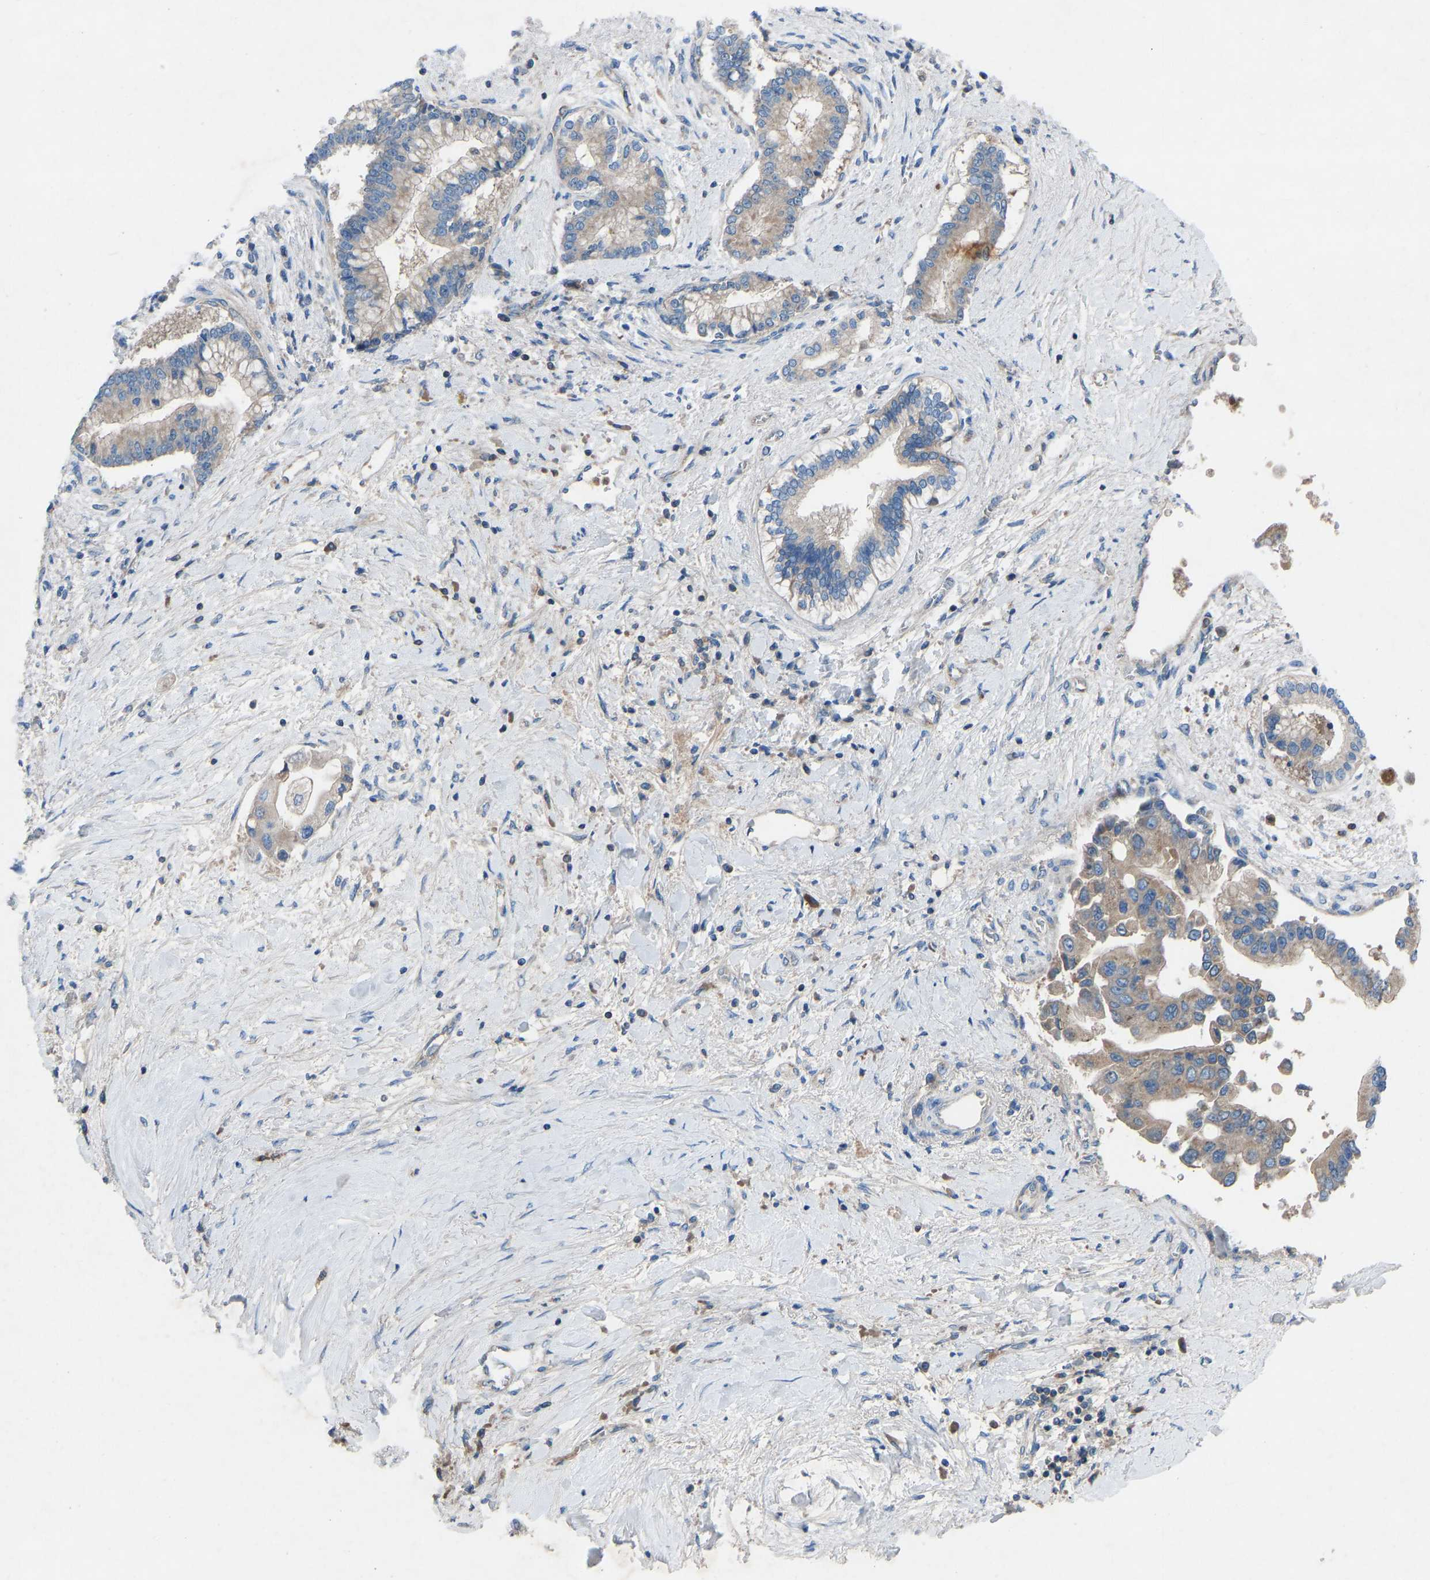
{"staining": {"intensity": "weak", "quantity": "25%-75%", "location": "cytoplasmic/membranous"}, "tissue": "liver cancer", "cell_type": "Tumor cells", "image_type": "cancer", "snomed": [{"axis": "morphology", "description": "Cholangiocarcinoma"}, {"axis": "topography", "description": "Liver"}], "caption": "Protein analysis of cholangiocarcinoma (liver) tissue reveals weak cytoplasmic/membranous staining in about 25%-75% of tumor cells. (Stains: DAB in brown, nuclei in blue, Microscopy: brightfield microscopy at high magnification).", "gene": "GRK6", "patient": {"sex": "male", "age": 50}}